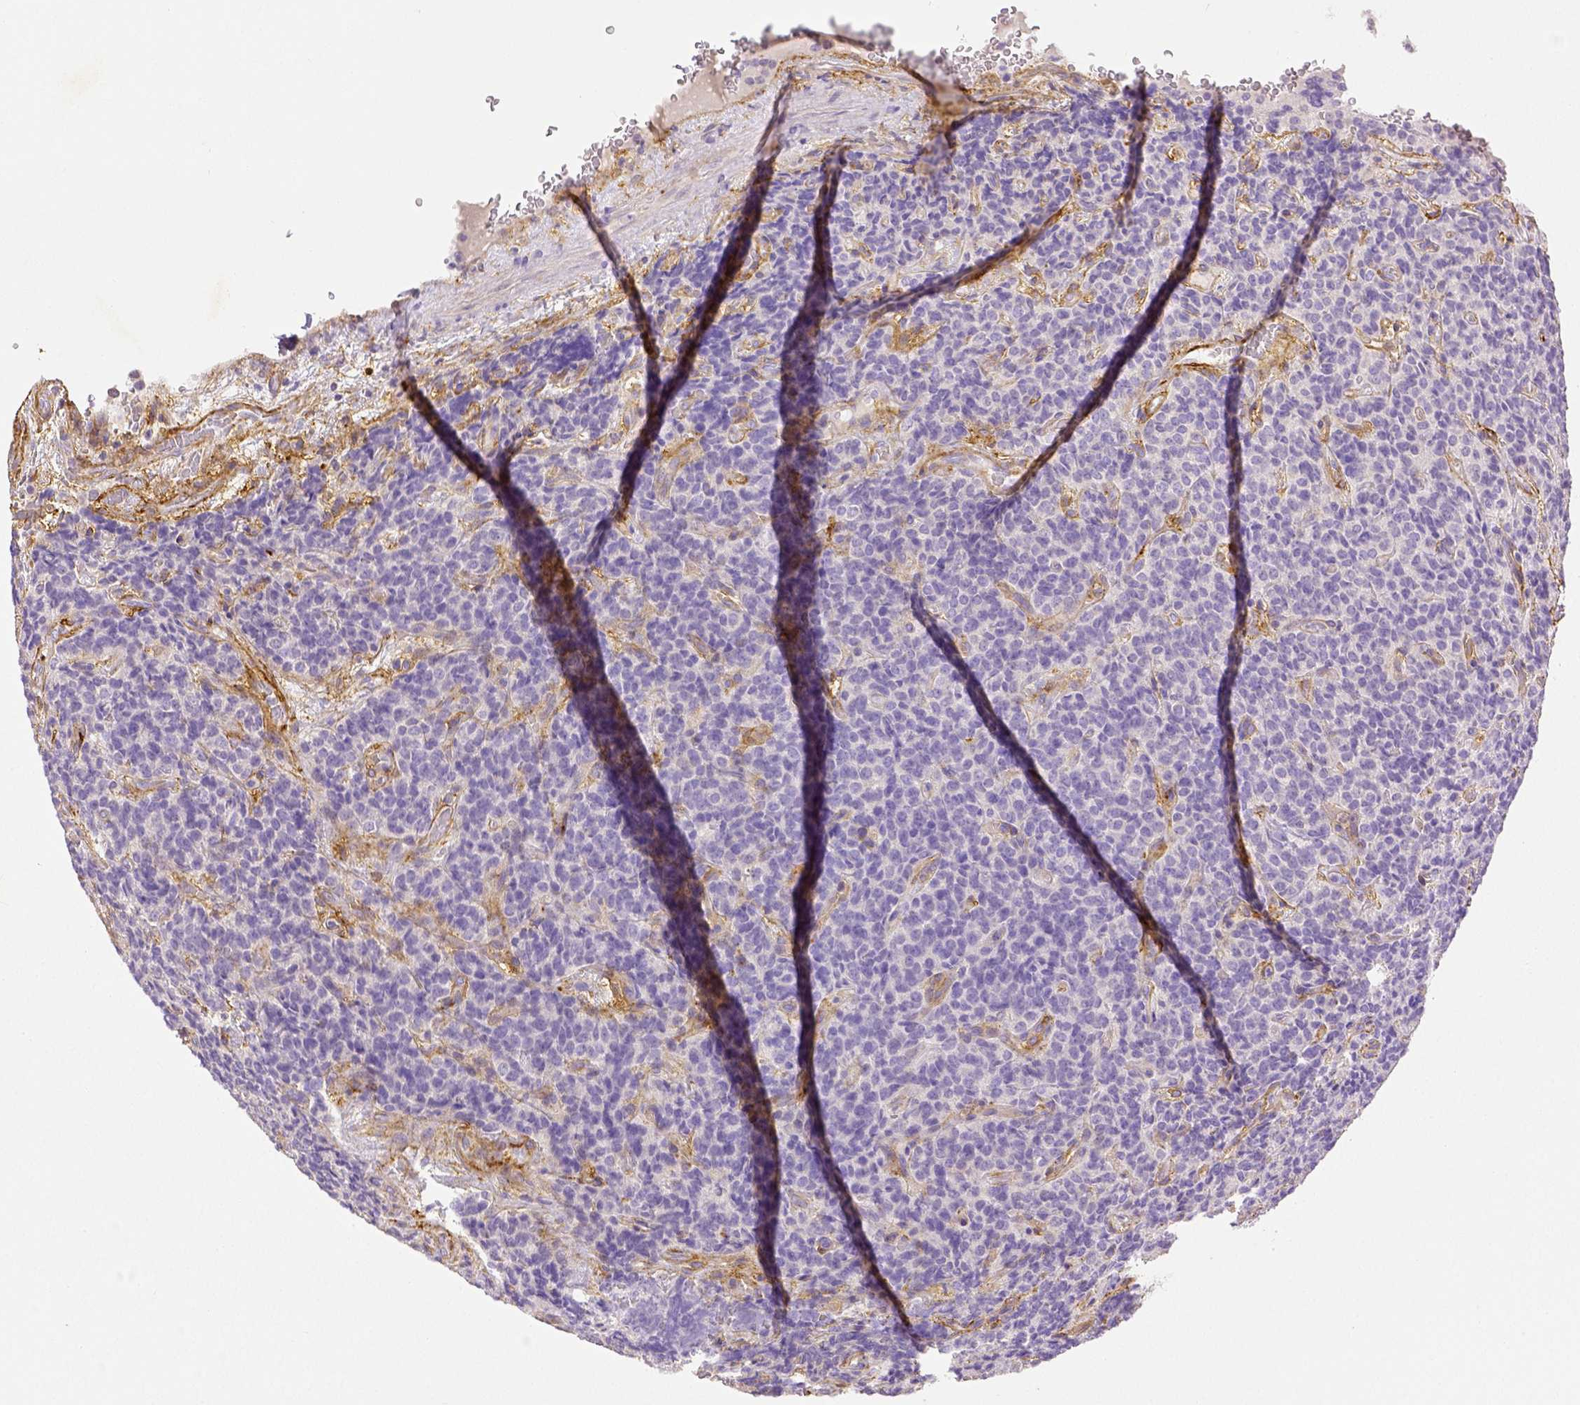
{"staining": {"intensity": "negative", "quantity": "none", "location": "none"}, "tissue": "carcinoid", "cell_type": "Tumor cells", "image_type": "cancer", "snomed": [{"axis": "morphology", "description": "Carcinoid, malignant, NOS"}, {"axis": "topography", "description": "Pancreas"}], "caption": "An immunohistochemistry photomicrograph of carcinoid is shown. There is no staining in tumor cells of carcinoid.", "gene": "THY1", "patient": {"sex": "male", "age": 36}}